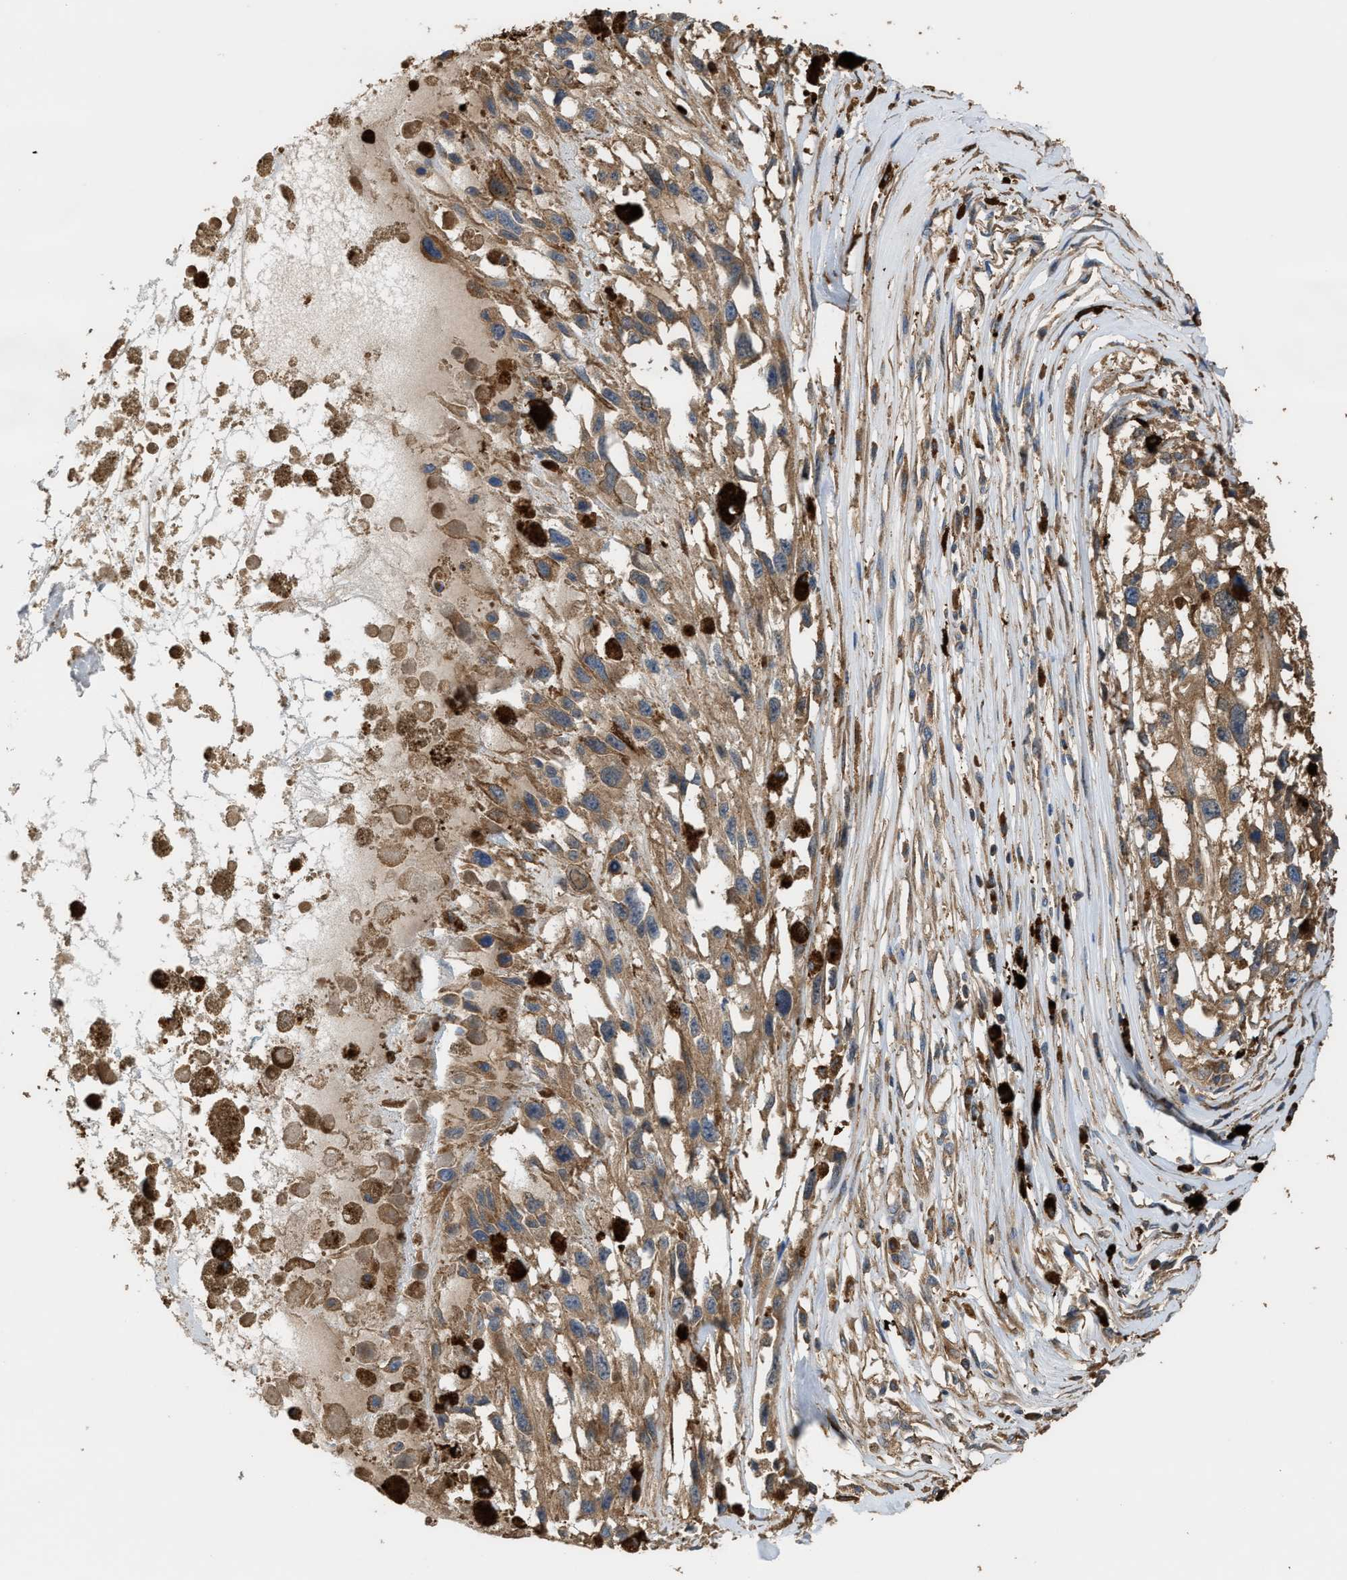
{"staining": {"intensity": "moderate", "quantity": ">75%", "location": "cytoplasmic/membranous"}, "tissue": "melanoma", "cell_type": "Tumor cells", "image_type": "cancer", "snomed": [{"axis": "morphology", "description": "Malignant melanoma, Metastatic site"}, {"axis": "topography", "description": "Lymph node"}], "caption": "Moderate cytoplasmic/membranous positivity for a protein is appreciated in about >75% of tumor cells of melanoma using IHC.", "gene": "ATIC", "patient": {"sex": "male", "age": 59}}